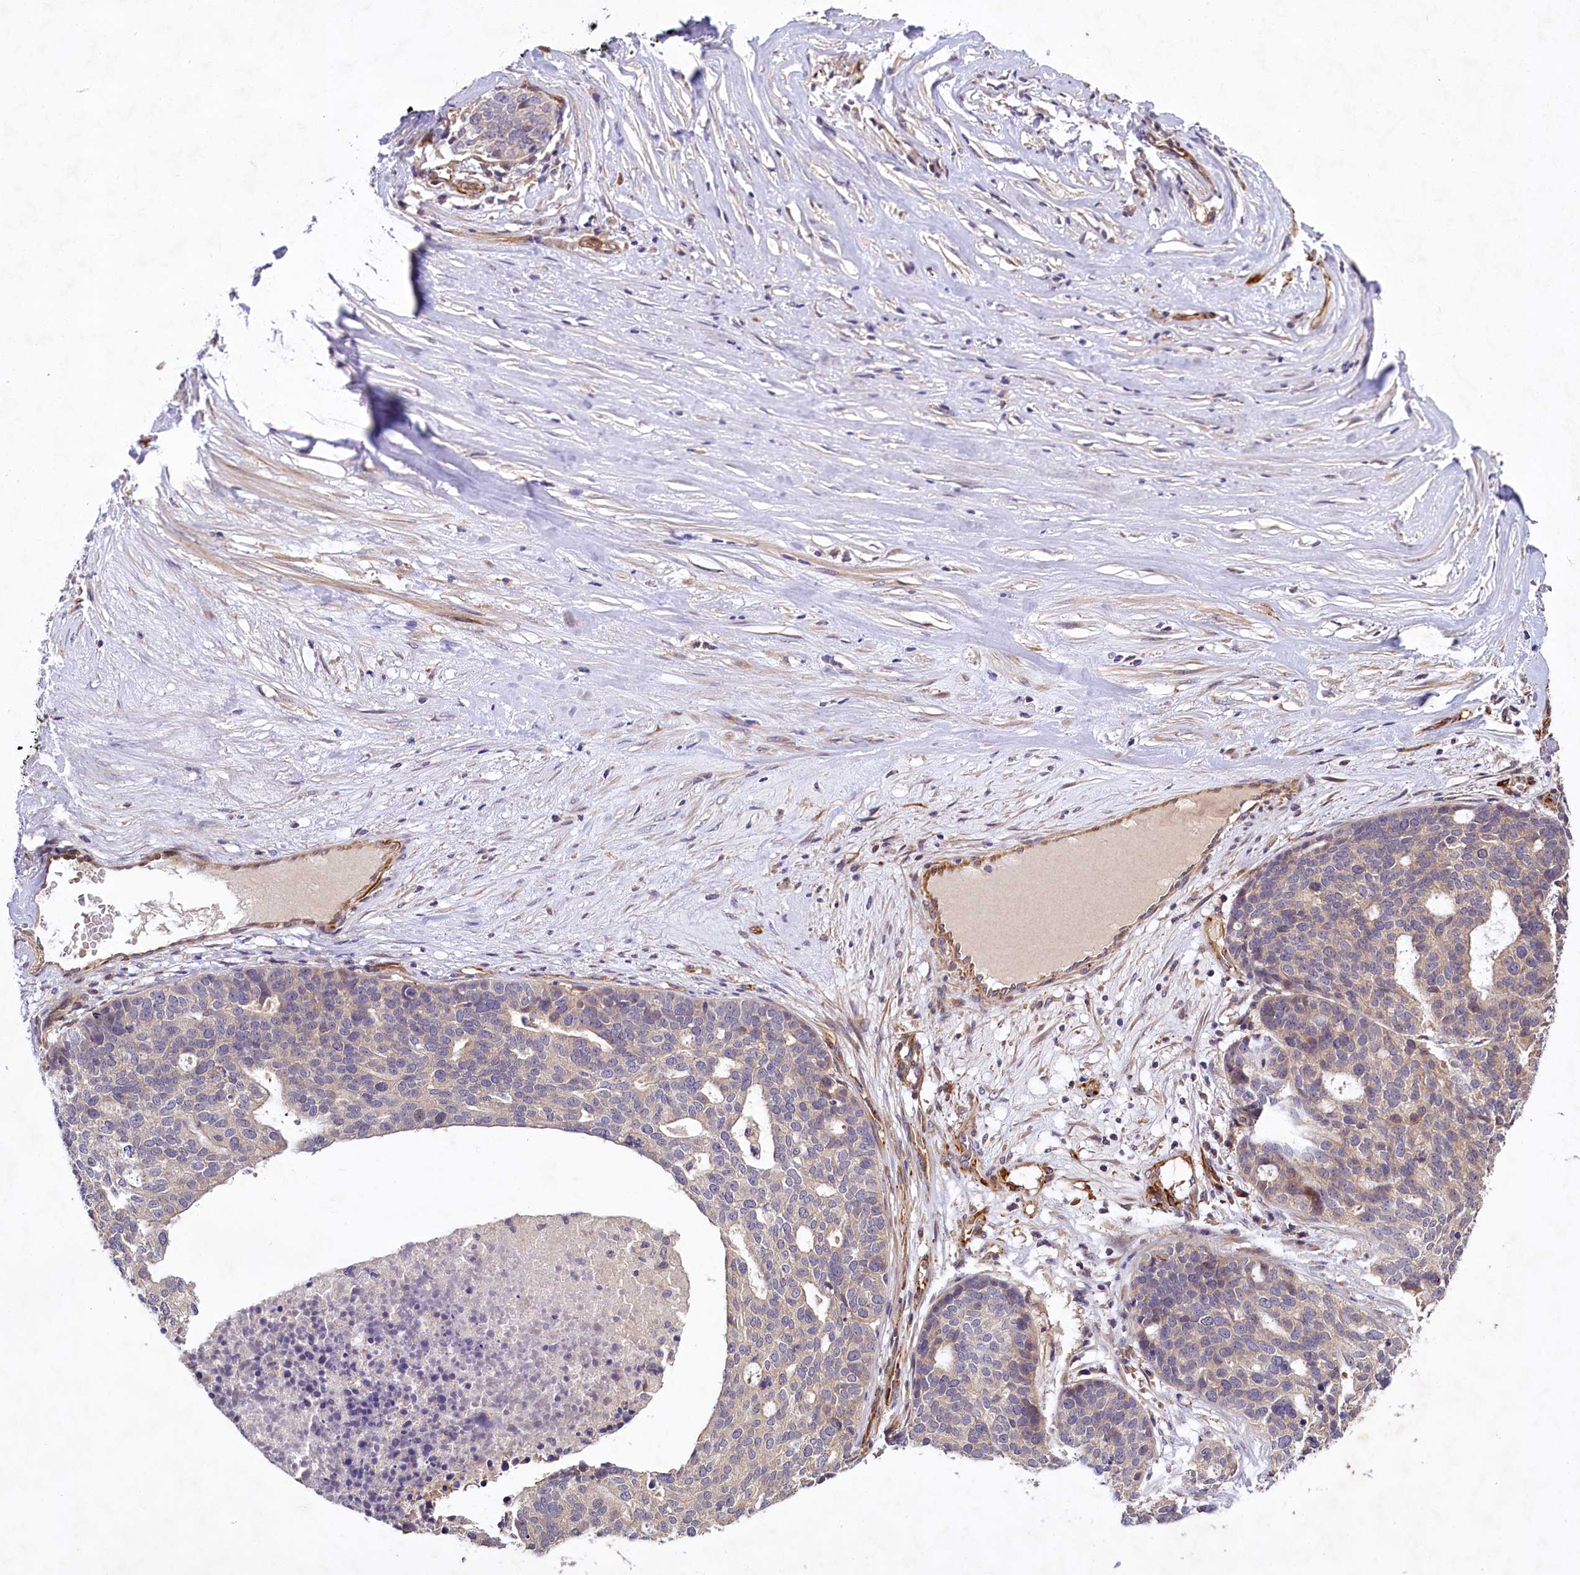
{"staining": {"intensity": "negative", "quantity": "none", "location": "none"}, "tissue": "ovarian cancer", "cell_type": "Tumor cells", "image_type": "cancer", "snomed": [{"axis": "morphology", "description": "Cystadenocarcinoma, serous, NOS"}, {"axis": "topography", "description": "Ovary"}], "caption": "Ovarian cancer was stained to show a protein in brown. There is no significant staining in tumor cells. (DAB (3,3'-diaminobenzidine) IHC visualized using brightfield microscopy, high magnification).", "gene": "PKN2", "patient": {"sex": "female", "age": 59}}